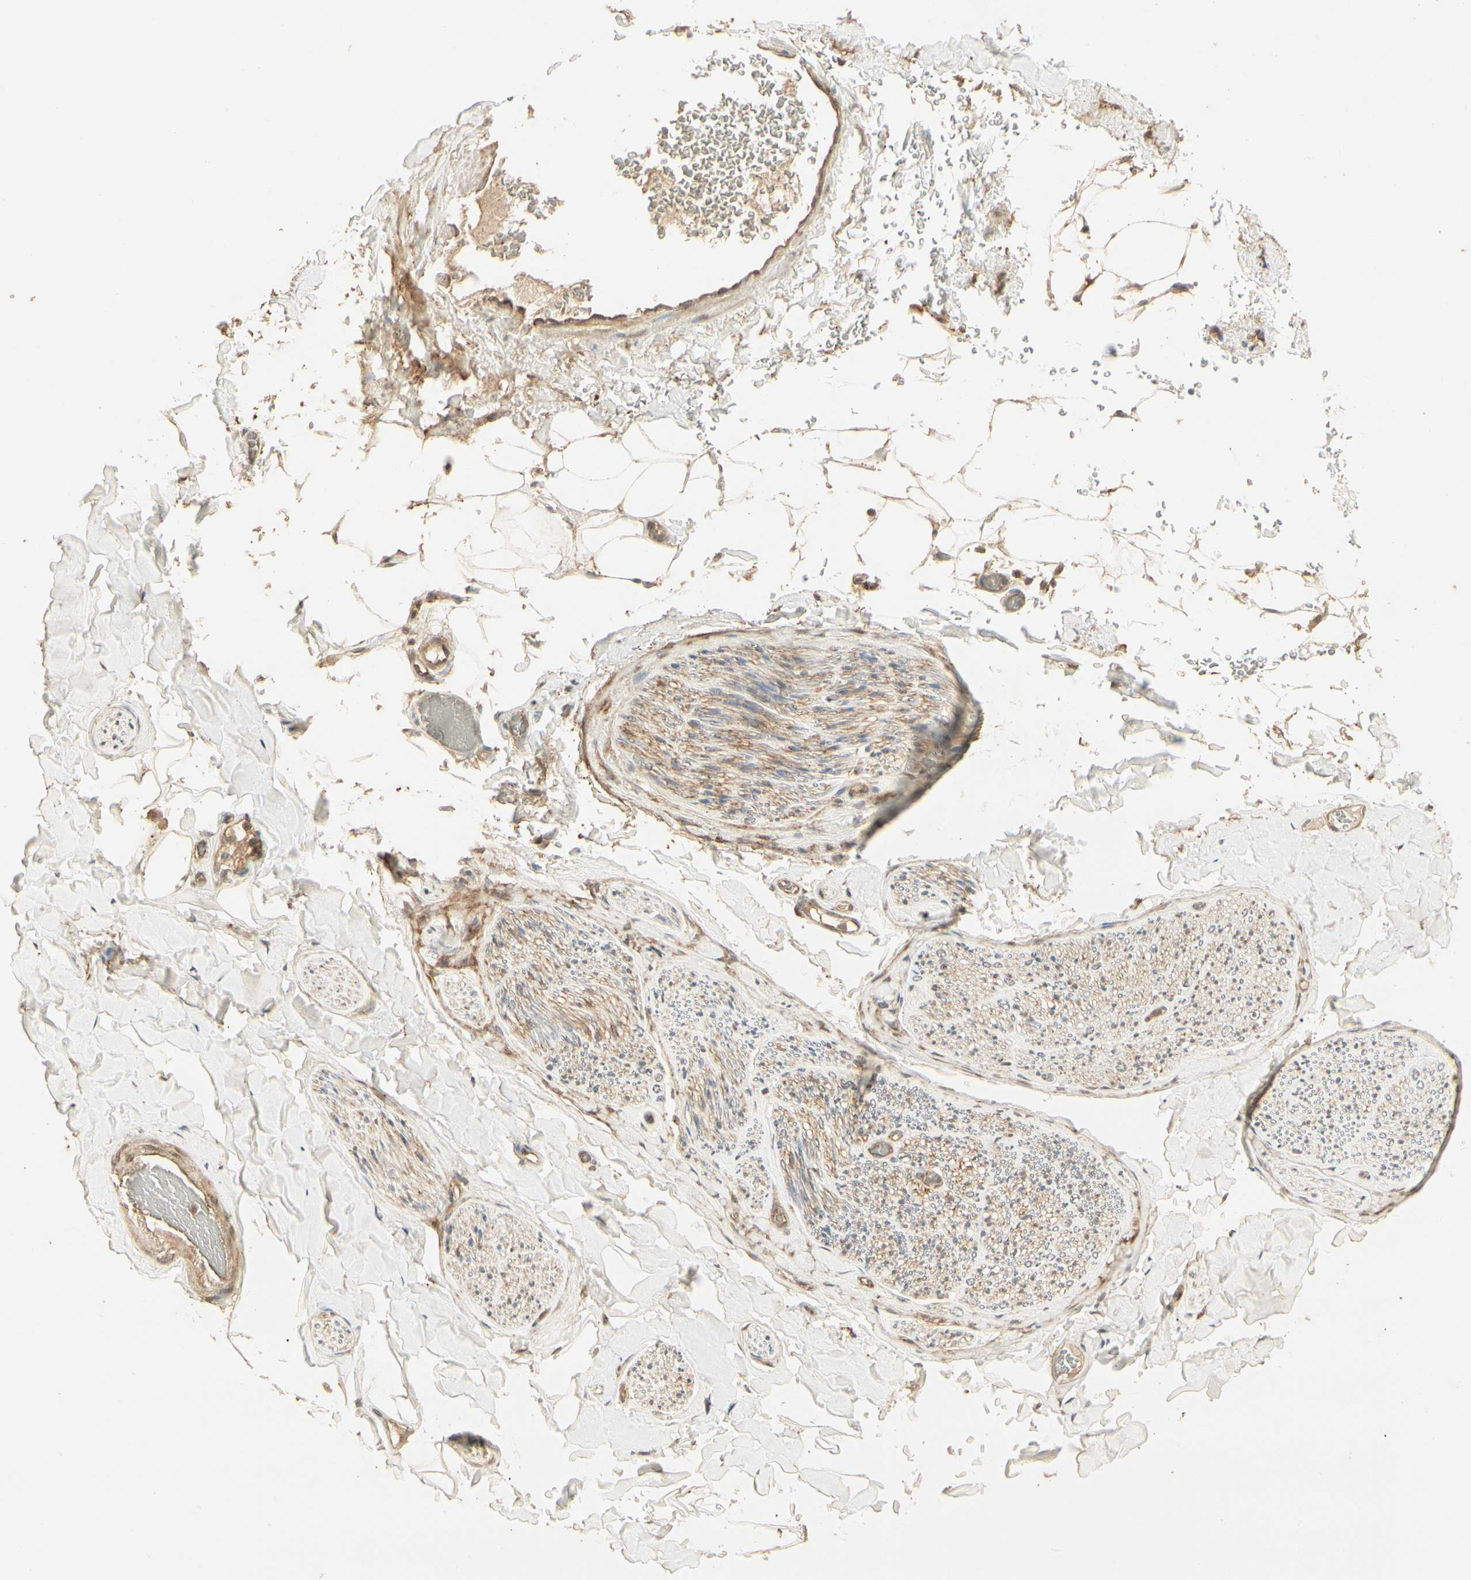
{"staining": {"intensity": "moderate", "quantity": ">75%", "location": "cytoplasmic/membranous"}, "tissue": "adipose tissue", "cell_type": "Adipocytes", "image_type": "normal", "snomed": [{"axis": "morphology", "description": "Normal tissue, NOS"}, {"axis": "topography", "description": "Peripheral nerve tissue"}], "caption": "DAB (3,3'-diaminobenzidine) immunohistochemical staining of normal adipose tissue exhibits moderate cytoplasmic/membranous protein staining in about >75% of adipocytes.", "gene": "RNF180", "patient": {"sex": "male", "age": 70}}